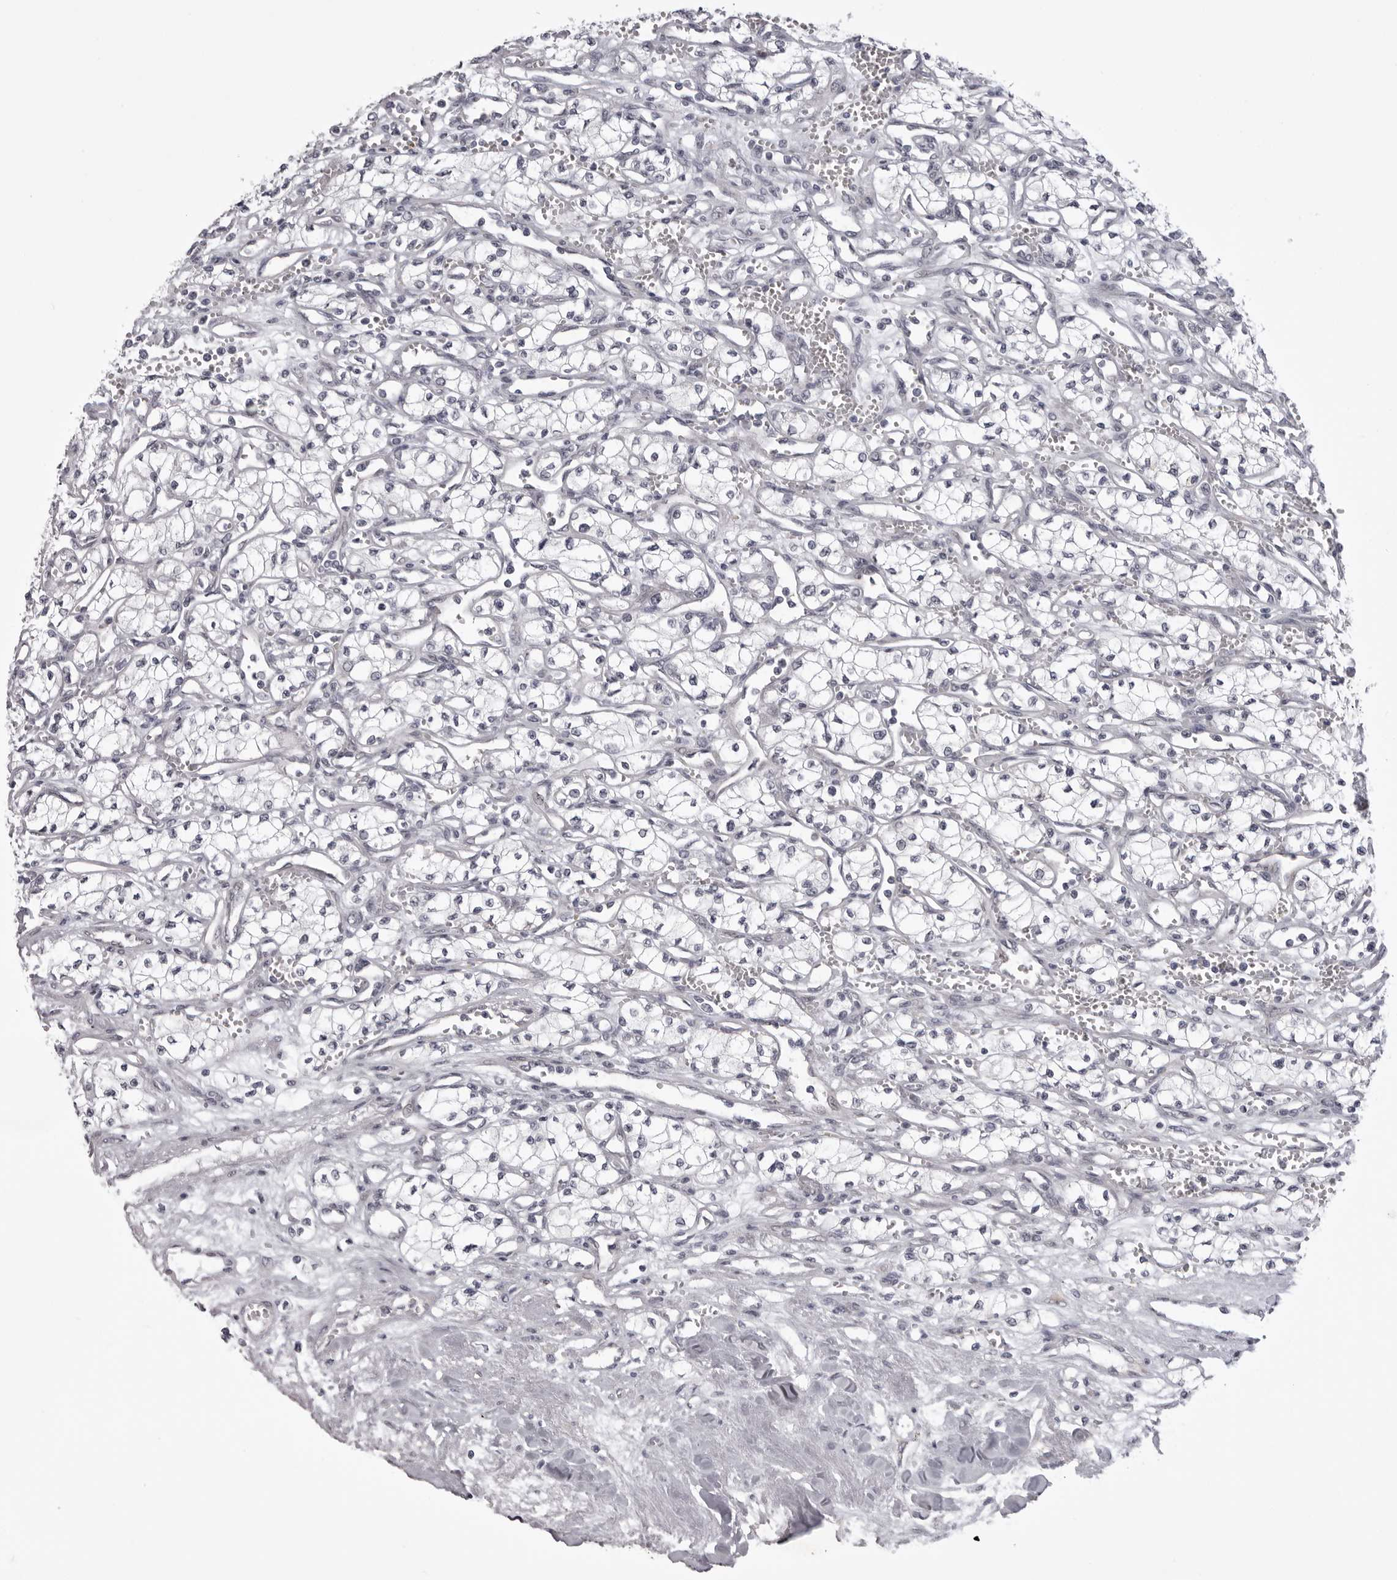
{"staining": {"intensity": "negative", "quantity": "none", "location": "none"}, "tissue": "renal cancer", "cell_type": "Tumor cells", "image_type": "cancer", "snomed": [{"axis": "morphology", "description": "Adenocarcinoma, NOS"}, {"axis": "topography", "description": "Kidney"}], "caption": "Tumor cells are negative for brown protein staining in renal adenocarcinoma.", "gene": "EPHA10", "patient": {"sex": "male", "age": 59}}